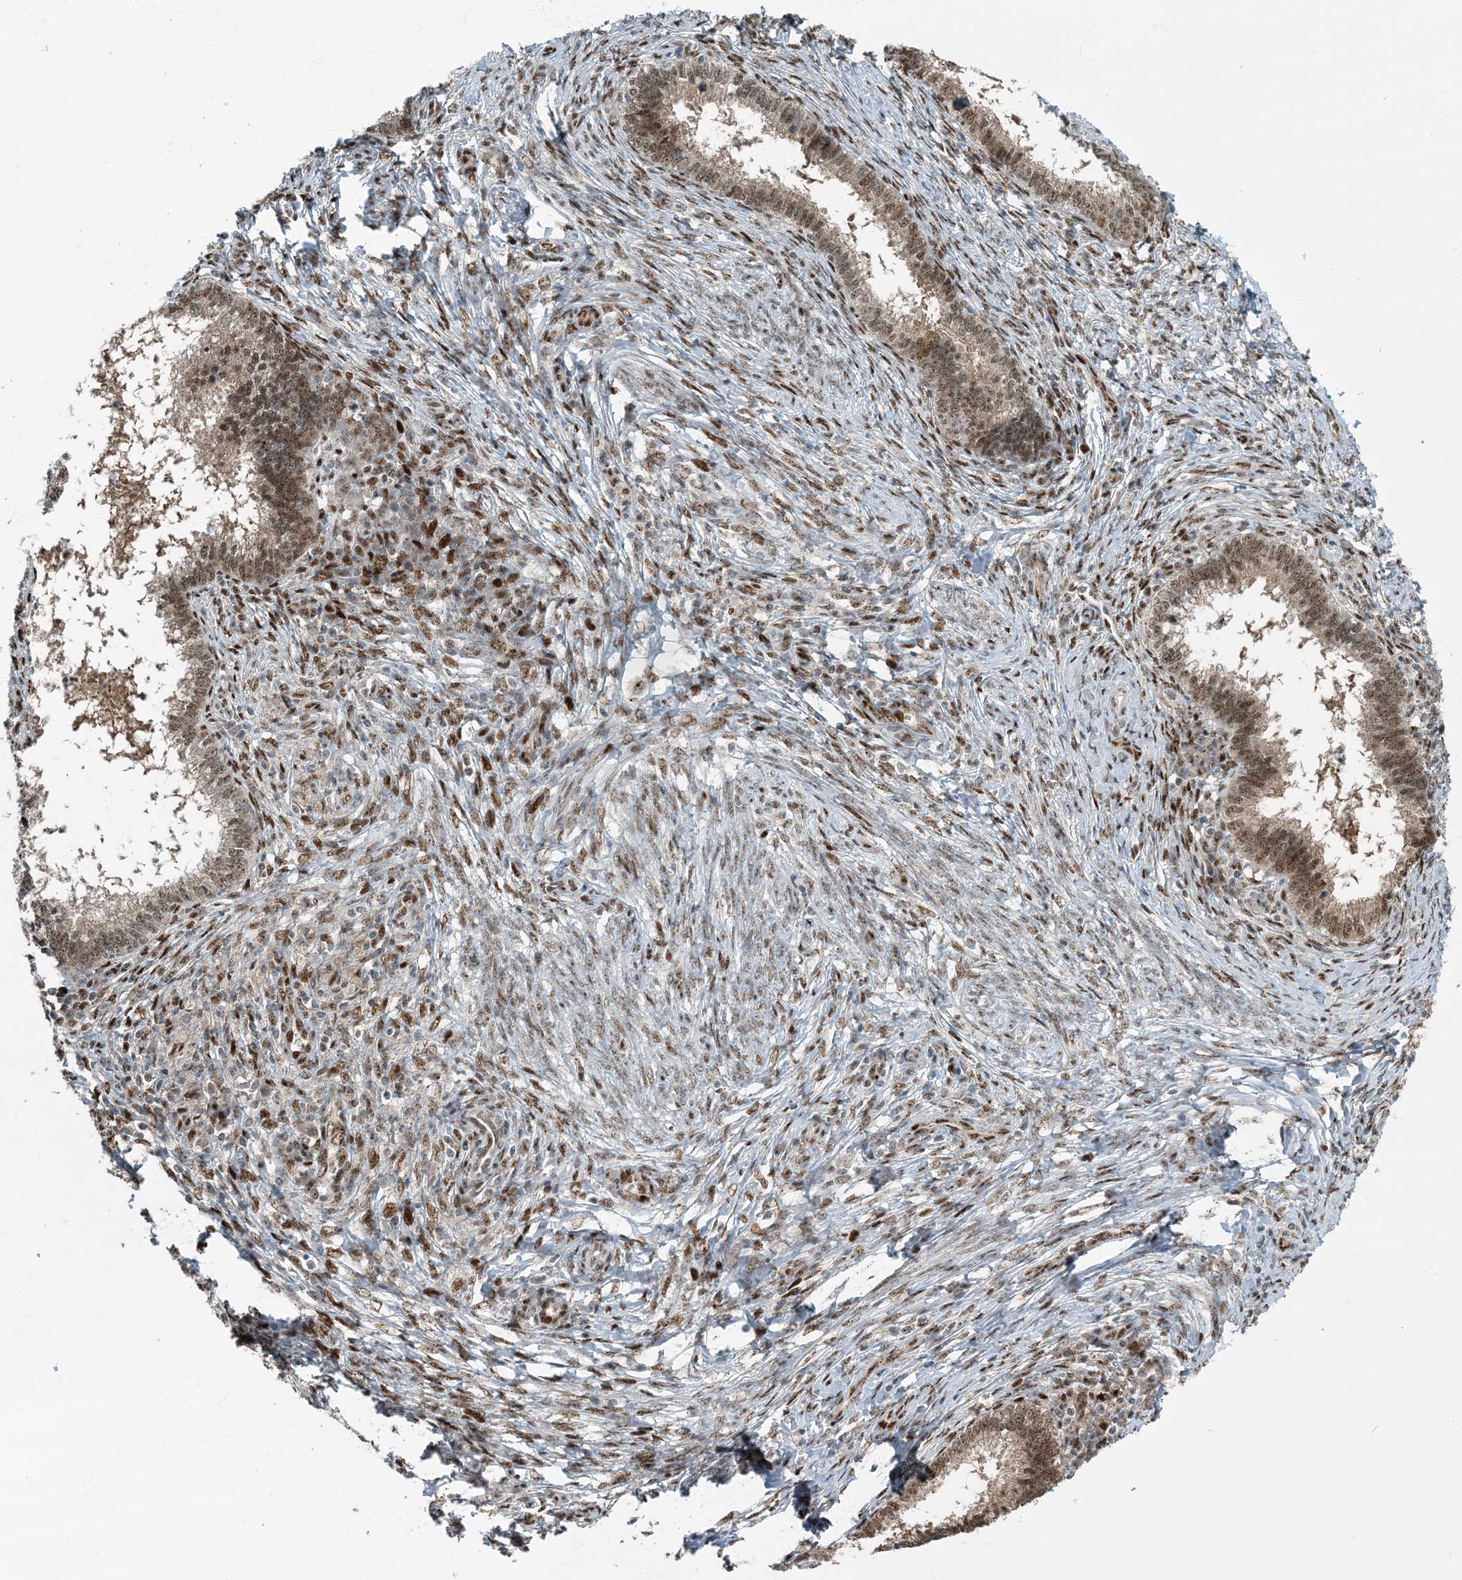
{"staining": {"intensity": "moderate", "quantity": ">75%", "location": "nuclear"}, "tissue": "cervical cancer", "cell_type": "Tumor cells", "image_type": "cancer", "snomed": [{"axis": "morphology", "description": "Adenocarcinoma, NOS"}, {"axis": "topography", "description": "Cervix"}], "caption": "DAB (3,3'-diaminobenzidine) immunohistochemical staining of human cervical cancer (adenocarcinoma) shows moderate nuclear protein staining in about >75% of tumor cells.", "gene": "MBD1", "patient": {"sex": "female", "age": 36}}